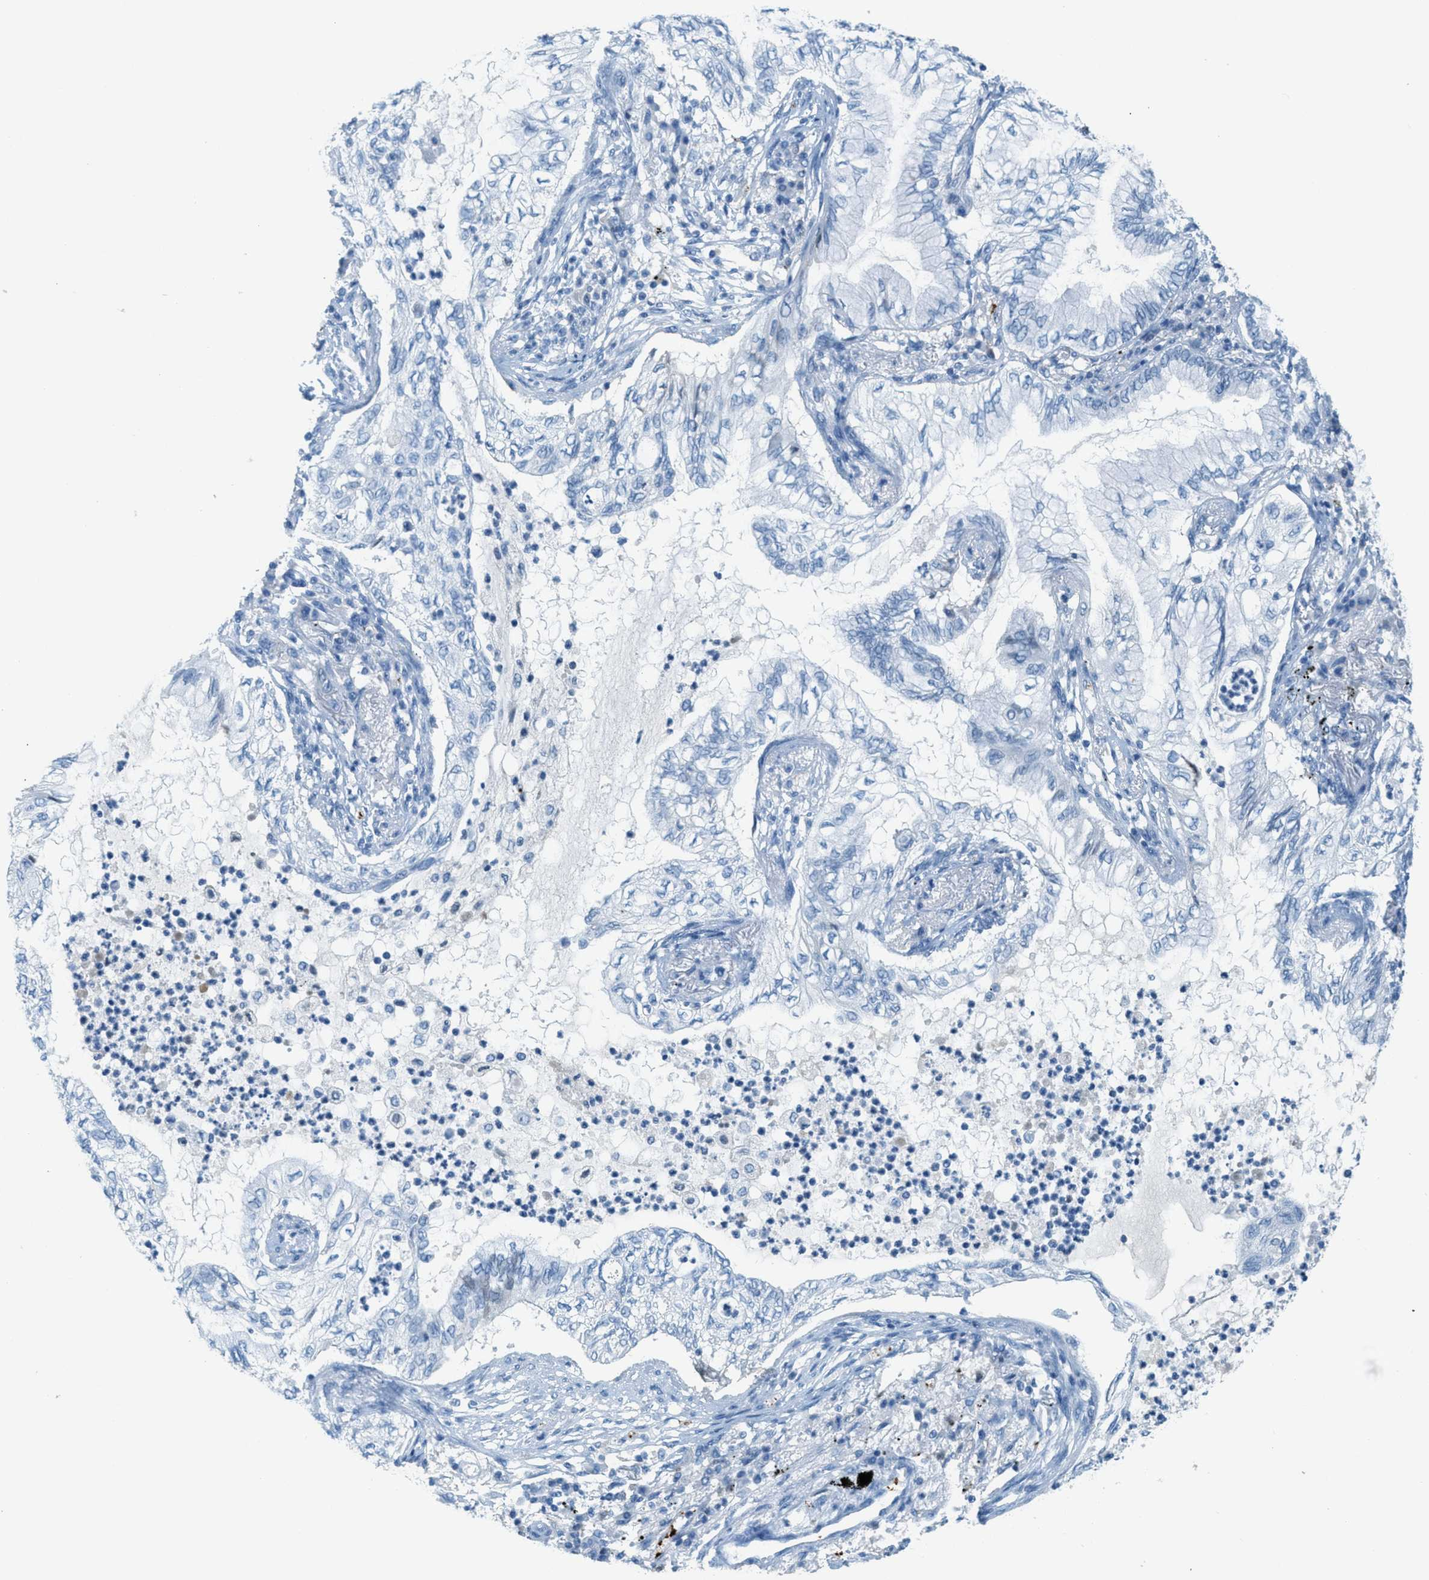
{"staining": {"intensity": "negative", "quantity": "none", "location": "none"}, "tissue": "lung cancer", "cell_type": "Tumor cells", "image_type": "cancer", "snomed": [{"axis": "morphology", "description": "Normal tissue, NOS"}, {"axis": "morphology", "description": "Adenocarcinoma, NOS"}, {"axis": "topography", "description": "Bronchus"}, {"axis": "topography", "description": "Lung"}], "caption": "Human adenocarcinoma (lung) stained for a protein using immunohistochemistry (IHC) shows no positivity in tumor cells.", "gene": "PPBP", "patient": {"sex": "female", "age": 70}}